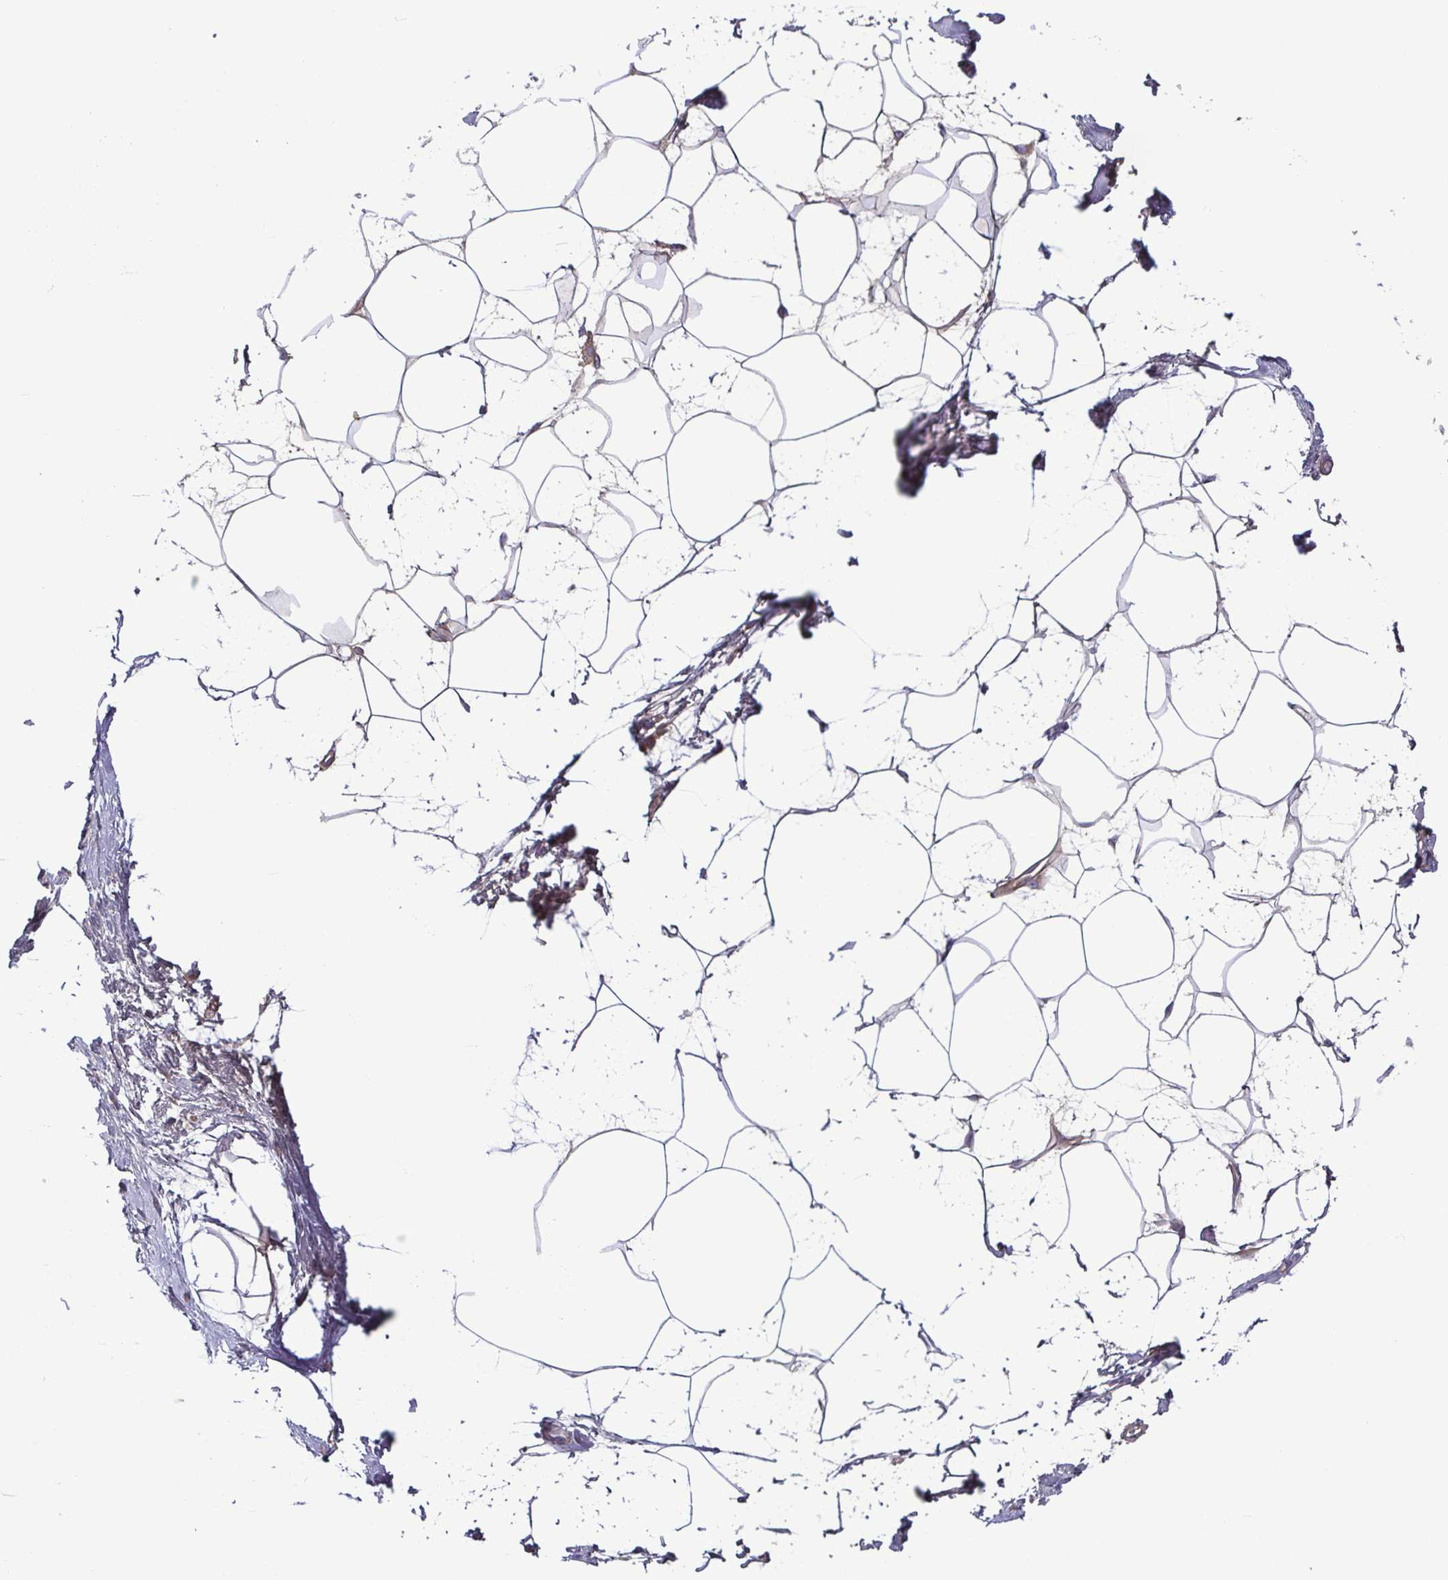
{"staining": {"intensity": "weak", "quantity": "25%-75%", "location": "cytoplasmic/membranous"}, "tissue": "breast", "cell_type": "Adipocytes", "image_type": "normal", "snomed": [{"axis": "morphology", "description": "Normal tissue, NOS"}, {"axis": "topography", "description": "Breast"}], "caption": "Protein staining of benign breast displays weak cytoplasmic/membranous staining in approximately 25%-75% of adipocytes.", "gene": "ECM1", "patient": {"sex": "female", "age": 45}}